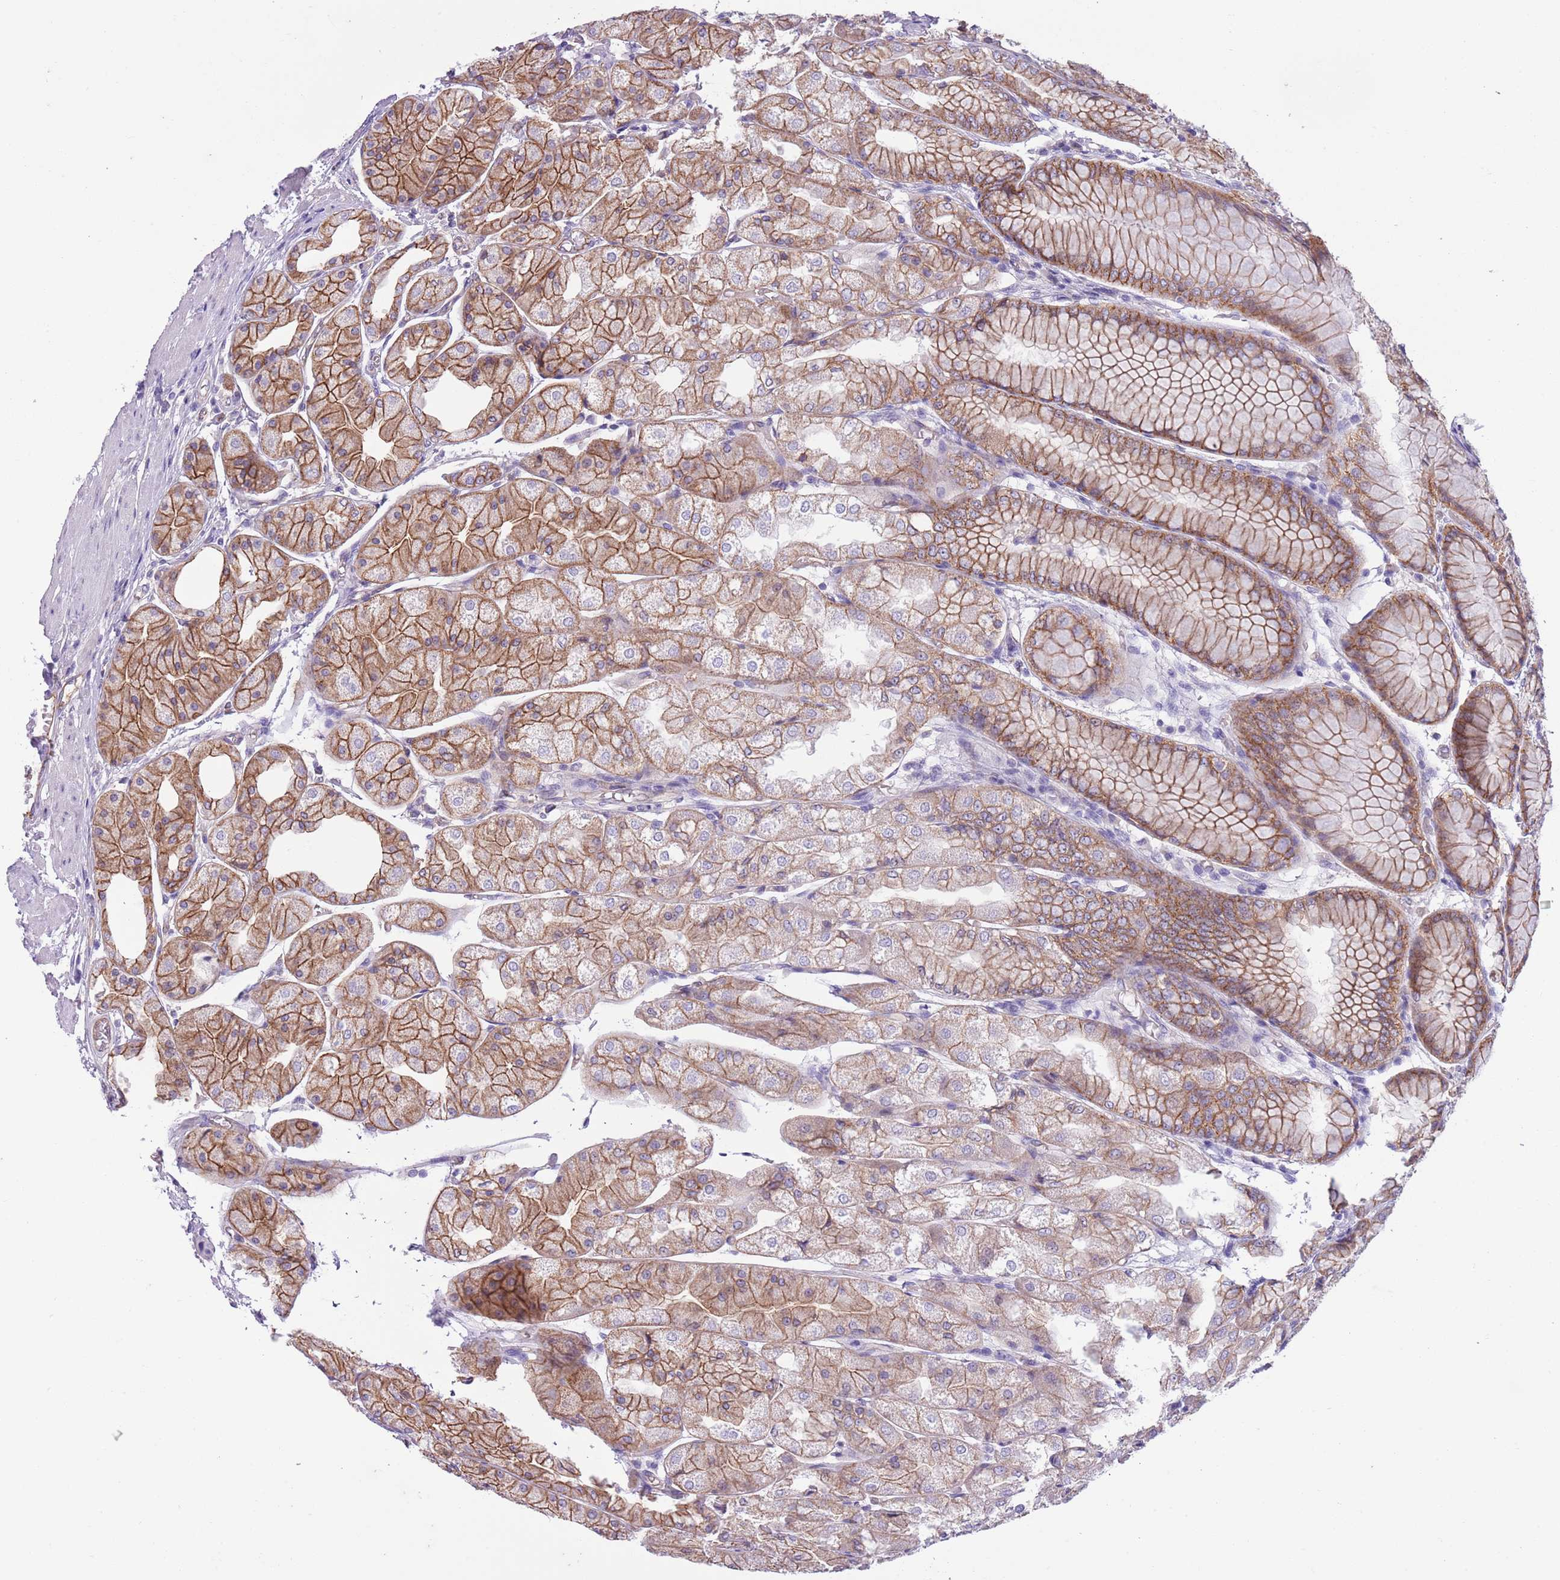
{"staining": {"intensity": "moderate", "quantity": ">75%", "location": "cytoplasmic/membranous"}, "tissue": "stomach", "cell_type": "Glandular cells", "image_type": "normal", "snomed": [{"axis": "morphology", "description": "Normal tissue, NOS"}, {"axis": "topography", "description": "Stomach, upper"}], "caption": "Glandular cells display medium levels of moderate cytoplasmic/membranous positivity in about >75% of cells in unremarkable human stomach.", "gene": "PARP8", "patient": {"sex": "male", "age": 72}}